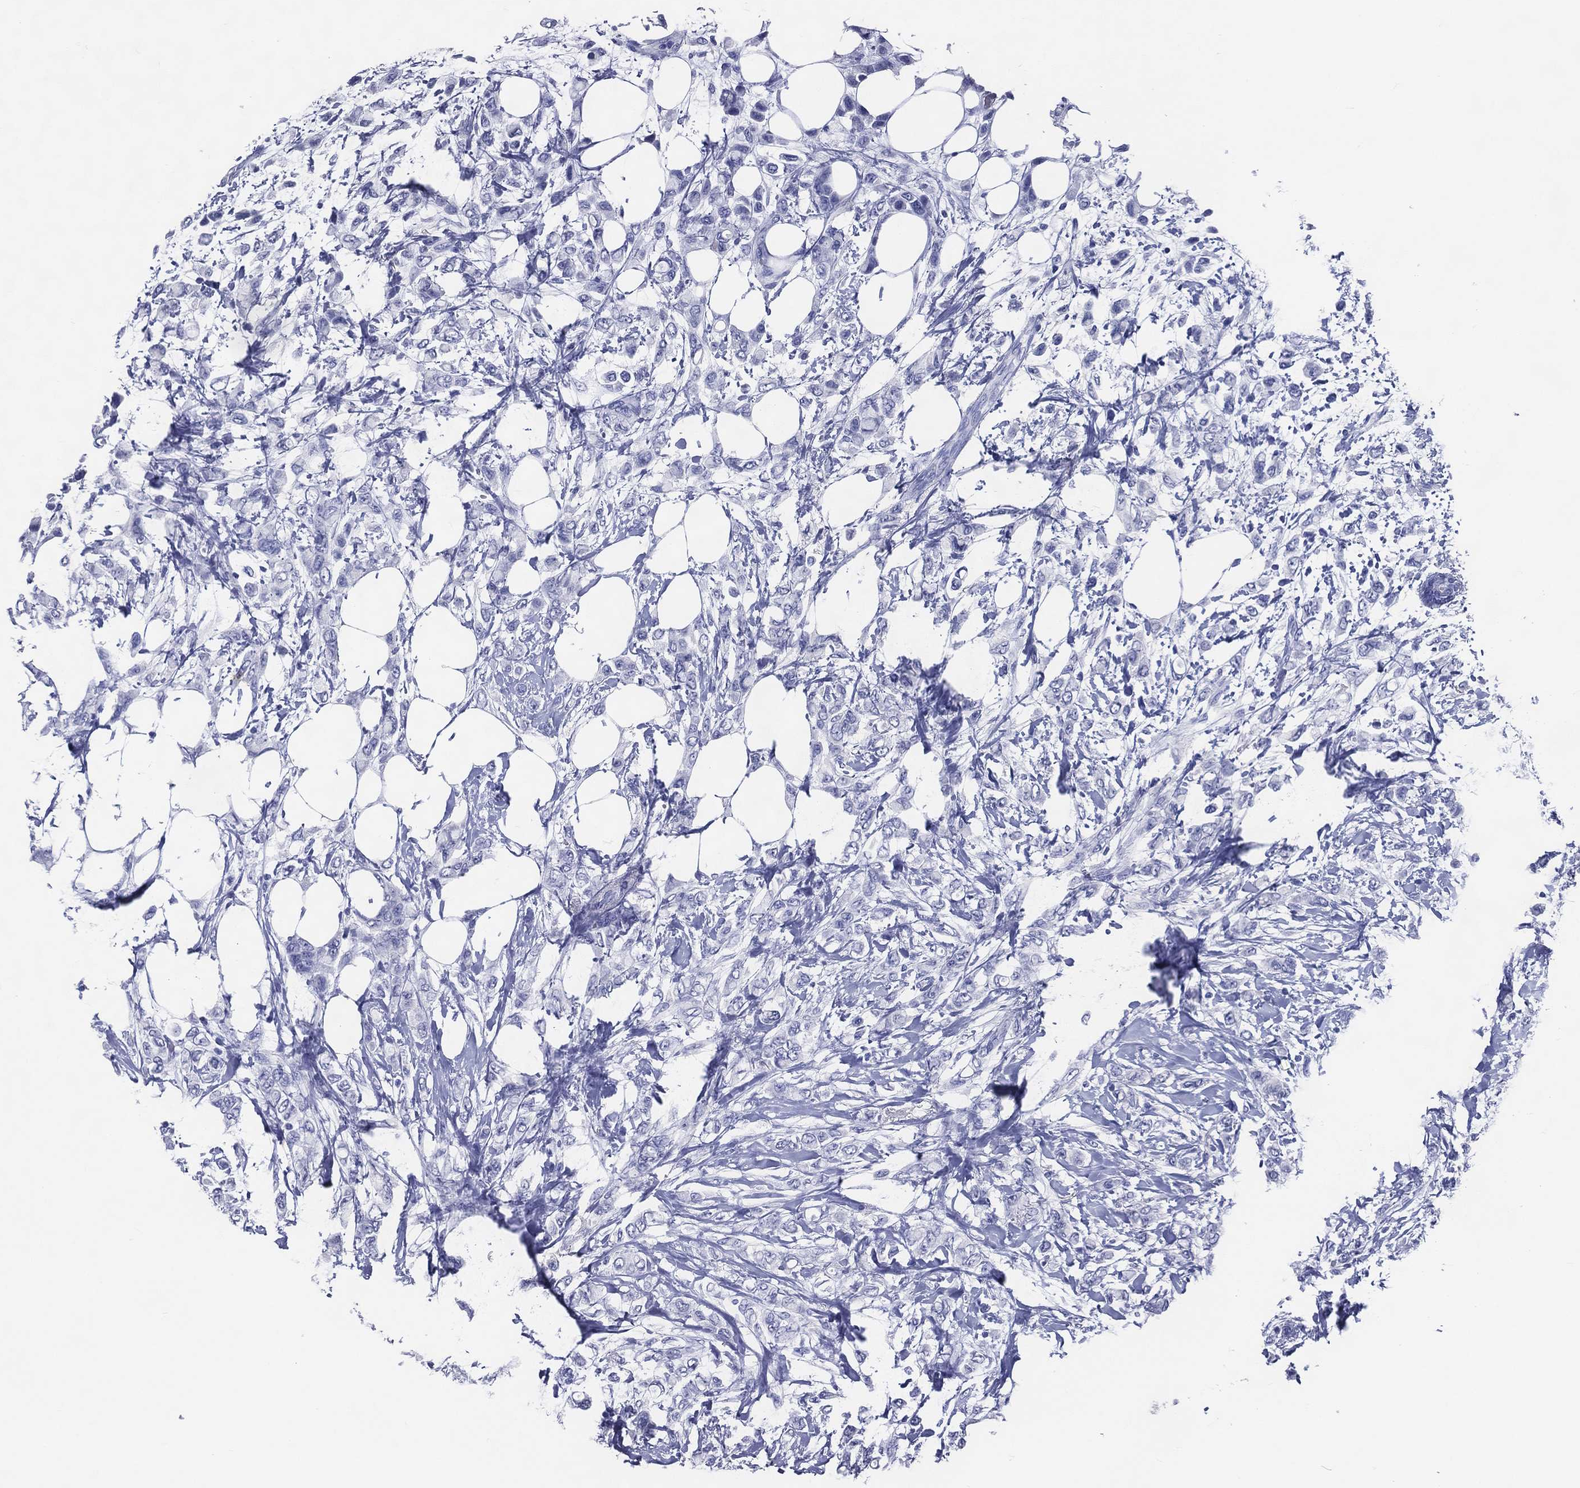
{"staining": {"intensity": "negative", "quantity": "none", "location": "none"}, "tissue": "breast cancer", "cell_type": "Tumor cells", "image_type": "cancer", "snomed": [{"axis": "morphology", "description": "Lobular carcinoma"}, {"axis": "topography", "description": "Breast"}], "caption": "DAB (3,3'-diaminobenzidine) immunohistochemical staining of breast cancer reveals no significant staining in tumor cells.", "gene": "ACE2", "patient": {"sex": "female", "age": 66}}